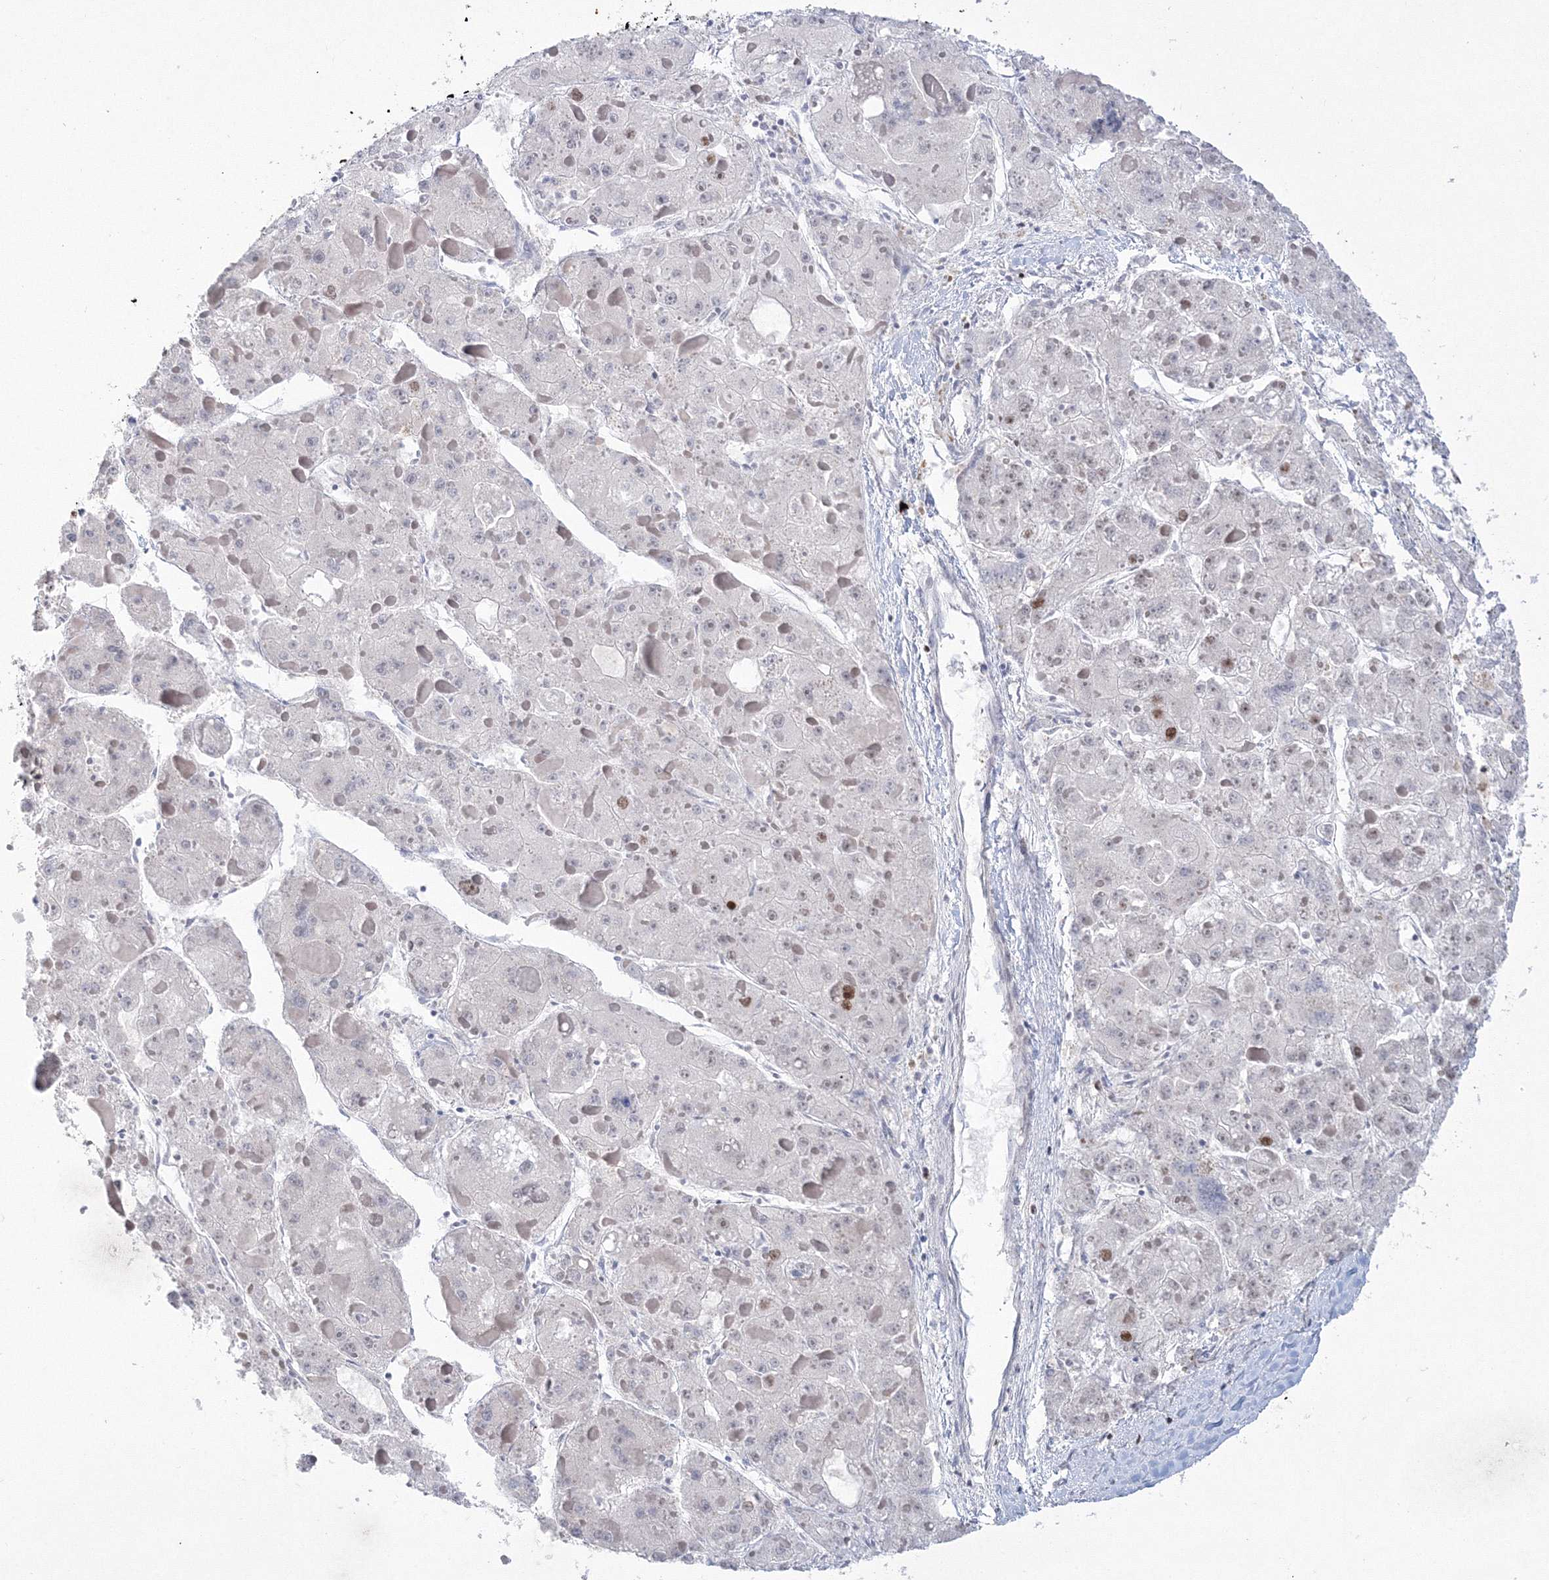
{"staining": {"intensity": "moderate", "quantity": "<25%", "location": "nuclear"}, "tissue": "liver cancer", "cell_type": "Tumor cells", "image_type": "cancer", "snomed": [{"axis": "morphology", "description": "Carcinoma, Hepatocellular, NOS"}, {"axis": "topography", "description": "Liver"}], "caption": "Liver hepatocellular carcinoma stained with a protein marker demonstrates moderate staining in tumor cells.", "gene": "LIG1", "patient": {"sex": "female", "age": 73}}